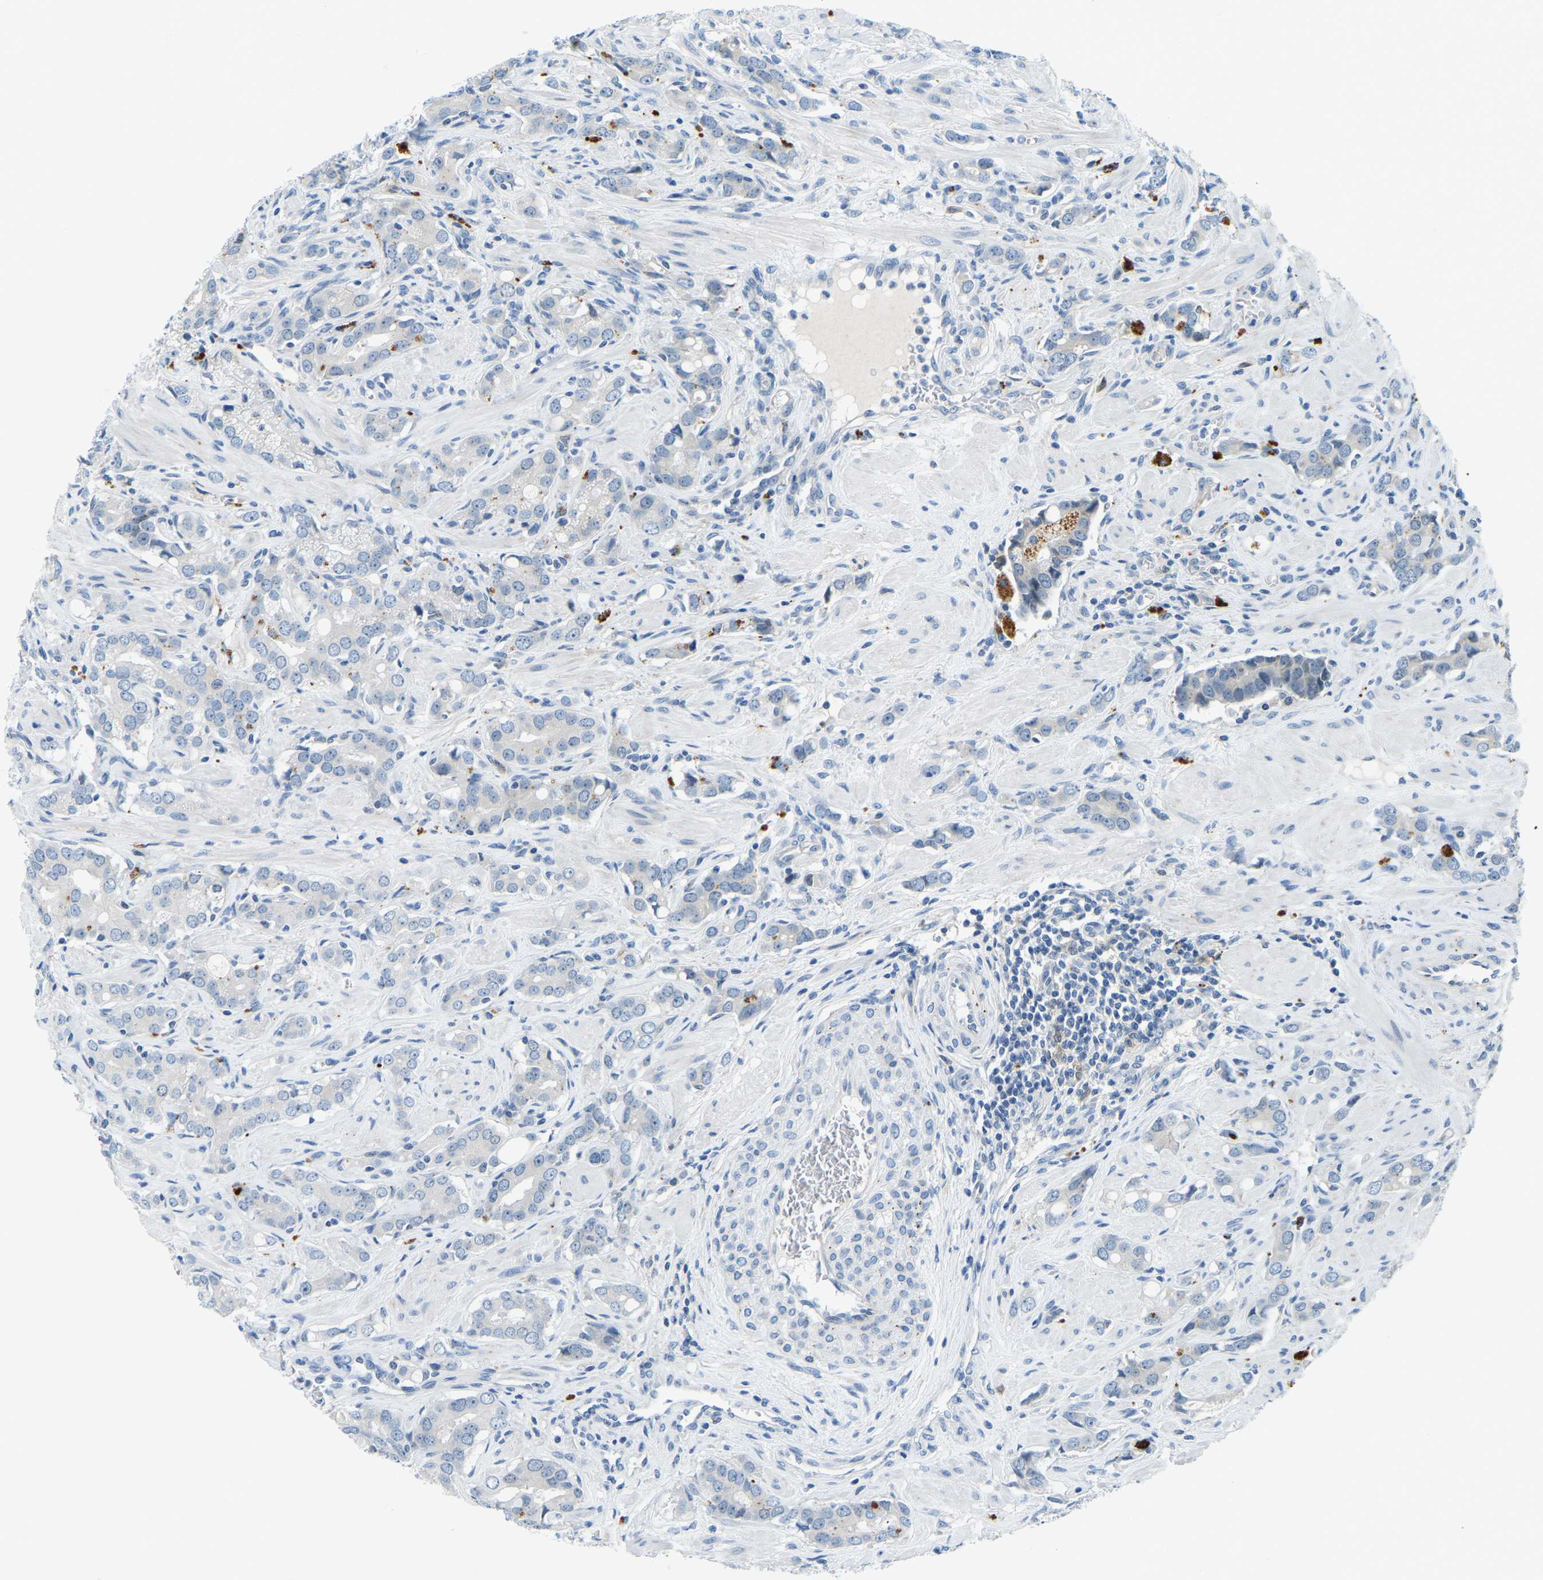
{"staining": {"intensity": "negative", "quantity": "none", "location": "none"}, "tissue": "prostate cancer", "cell_type": "Tumor cells", "image_type": "cancer", "snomed": [{"axis": "morphology", "description": "Adenocarcinoma, High grade"}, {"axis": "topography", "description": "Prostate"}], "caption": "Immunohistochemistry (IHC) of adenocarcinoma (high-grade) (prostate) displays no expression in tumor cells. Nuclei are stained in blue.", "gene": "NME8", "patient": {"sex": "male", "age": 52}}